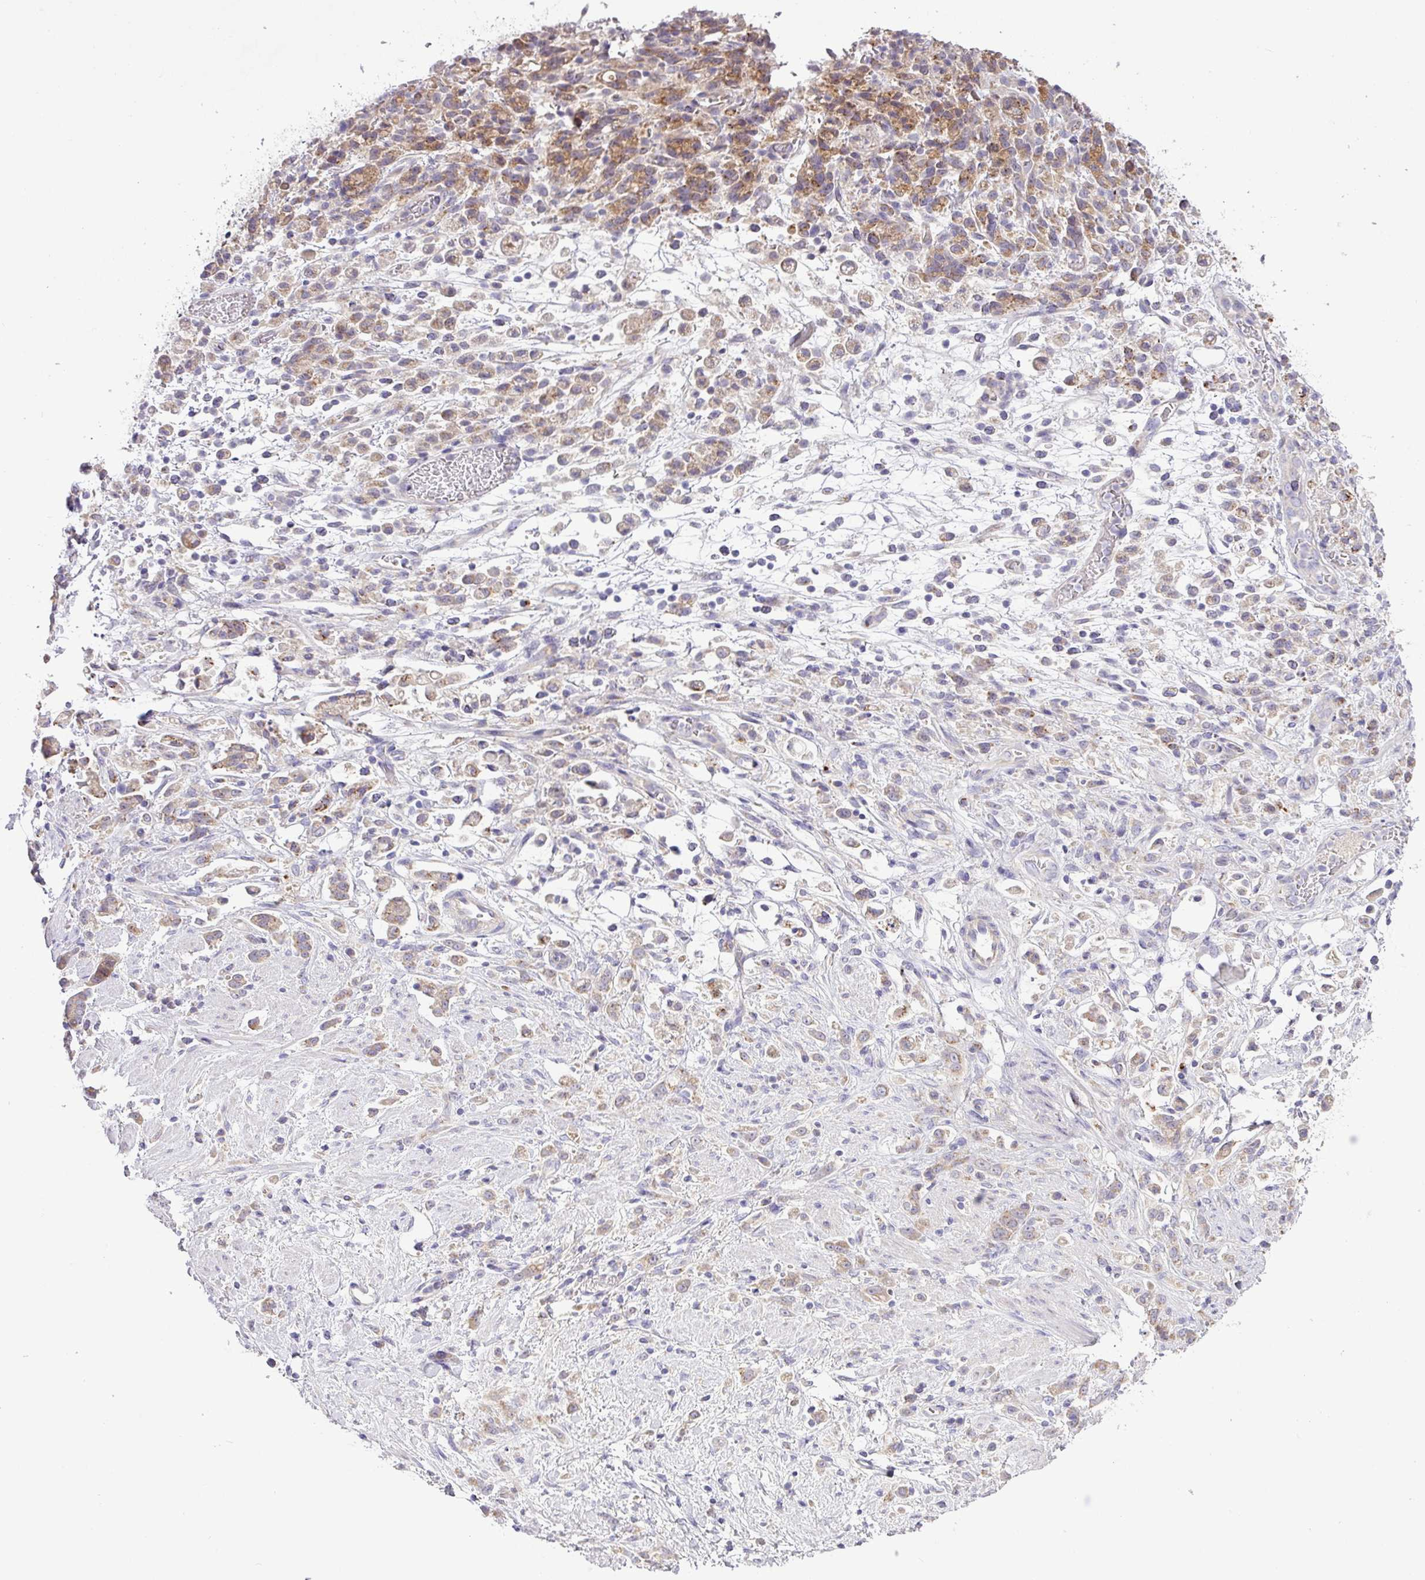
{"staining": {"intensity": "weak", "quantity": "25%-75%", "location": "cytoplasmic/membranous"}, "tissue": "stomach cancer", "cell_type": "Tumor cells", "image_type": "cancer", "snomed": [{"axis": "morphology", "description": "Adenocarcinoma, NOS"}, {"axis": "topography", "description": "Stomach"}], "caption": "IHC of adenocarcinoma (stomach) shows low levels of weak cytoplasmic/membranous positivity in approximately 25%-75% of tumor cells. Using DAB (3,3'-diaminobenzidine) (brown) and hematoxylin (blue) stains, captured at high magnification using brightfield microscopy.", "gene": "GALNT12", "patient": {"sex": "female", "age": 60}}